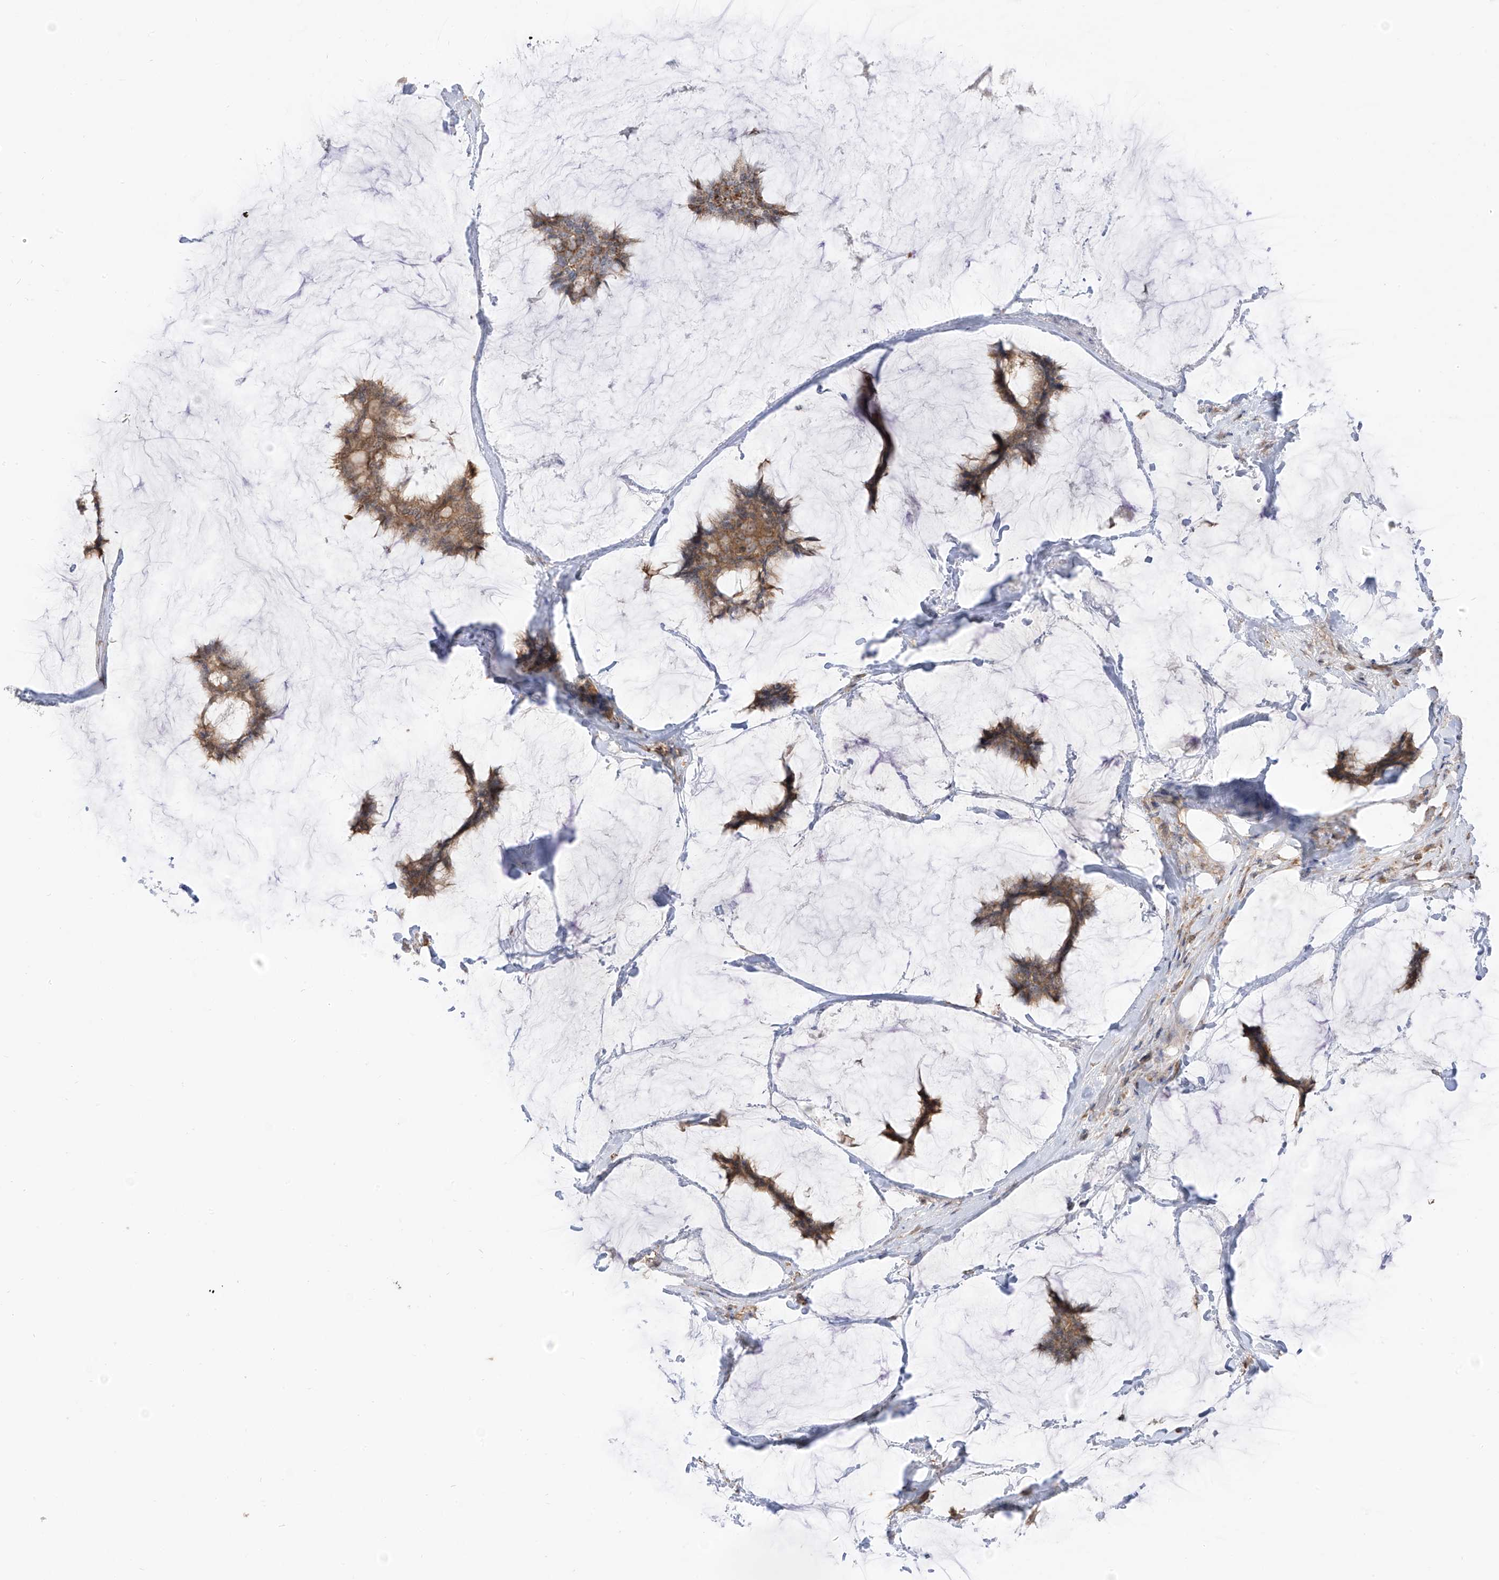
{"staining": {"intensity": "moderate", "quantity": ">75%", "location": "cytoplasmic/membranous"}, "tissue": "breast cancer", "cell_type": "Tumor cells", "image_type": "cancer", "snomed": [{"axis": "morphology", "description": "Duct carcinoma"}, {"axis": "topography", "description": "Breast"}], "caption": "Immunohistochemical staining of breast cancer displays medium levels of moderate cytoplasmic/membranous protein staining in approximately >75% of tumor cells. The staining was performed using DAB, with brown indicating positive protein expression. Nuclei are stained blue with hematoxylin.", "gene": "ETHE1", "patient": {"sex": "female", "age": 93}}